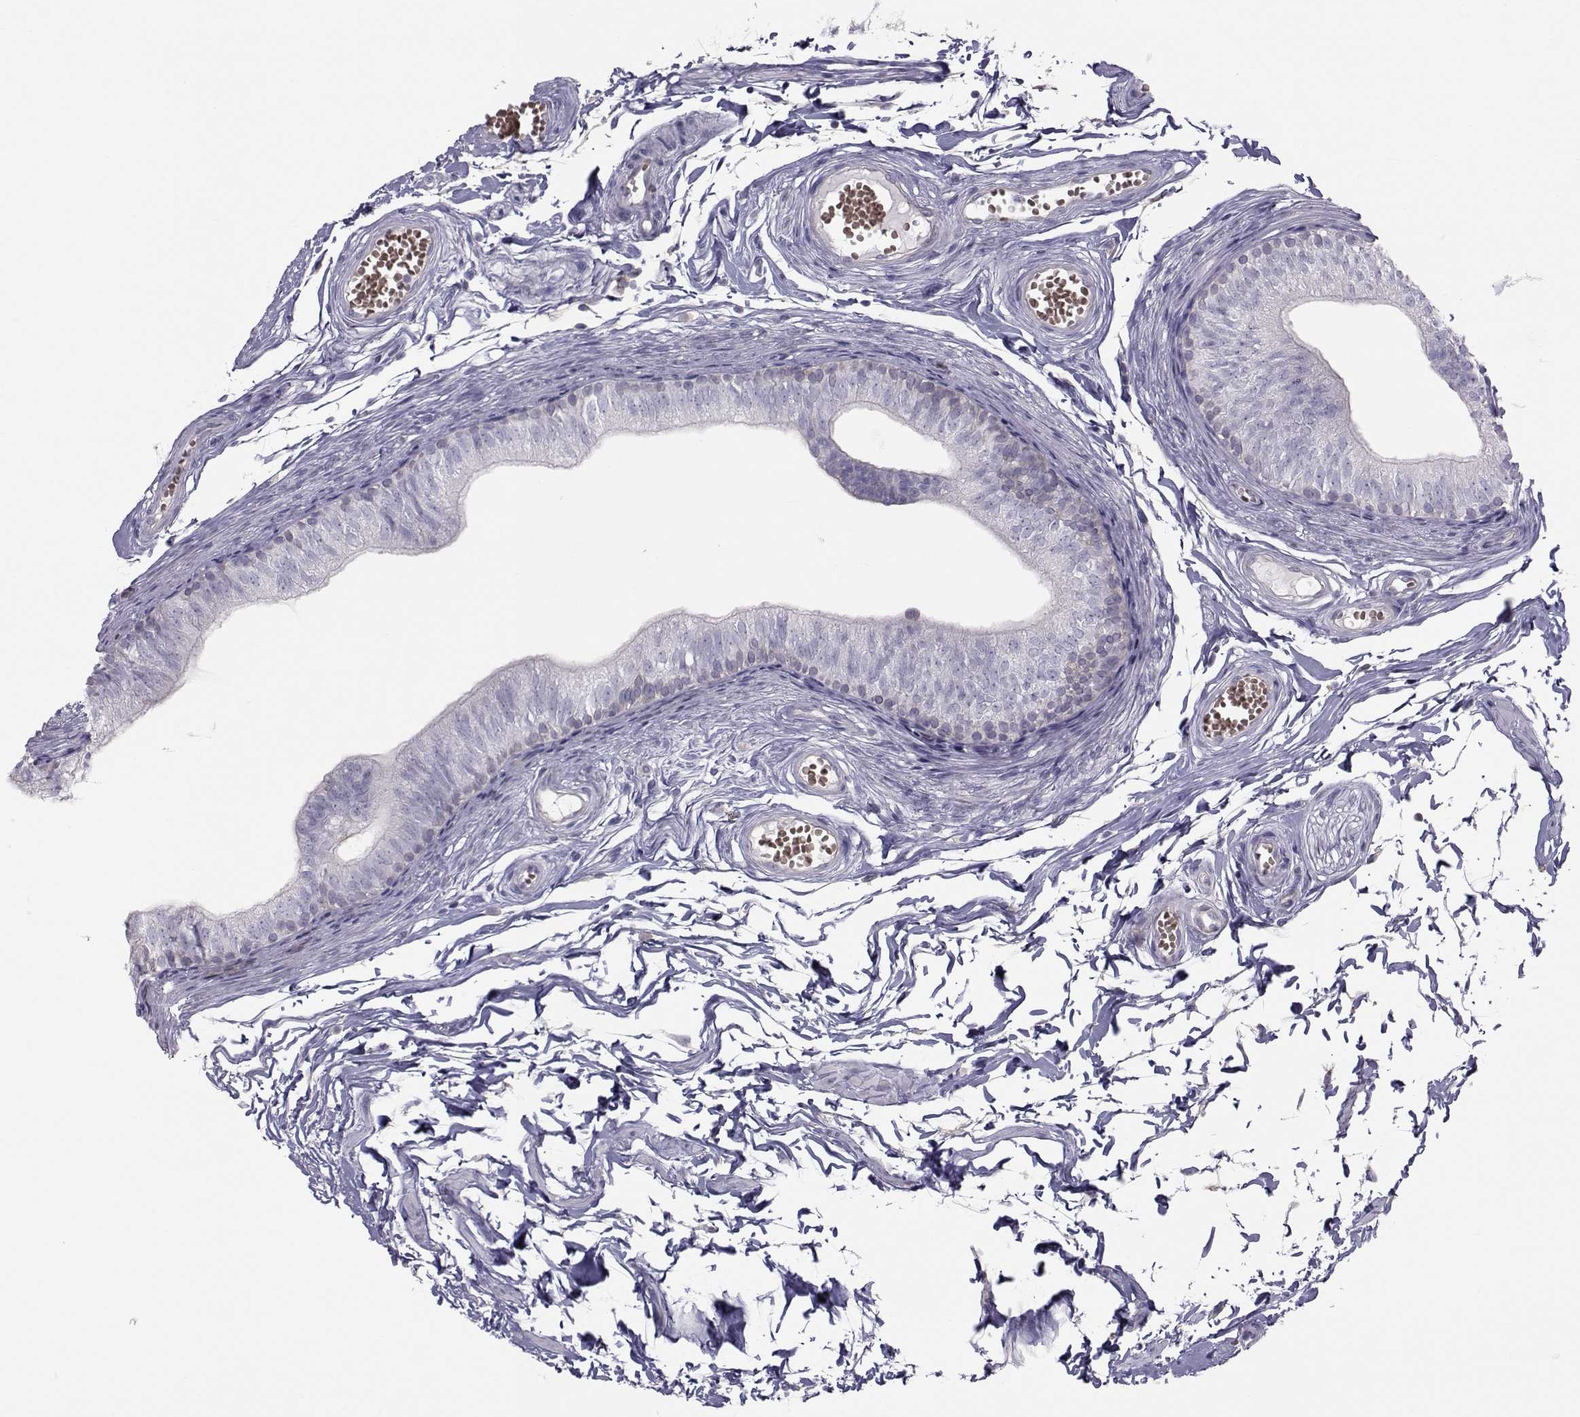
{"staining": {"intensity": "negative", "quantity": "none", "location": "none"}, "tissue": "epididymis", "cell_type": "Glandular cells", "image_type": "normal", "snomed": [{"axis": "morphology", "description": "Normal tissue, NOS"}, {"axis": "topography", "description": "Epididymis"}], "caption": "Immunohistochemical staining of benign human epididymis exhibits no significant expression in glandular cells.", "gene": "GARIN3", "patient": {"sex": "male", "age": 22}}